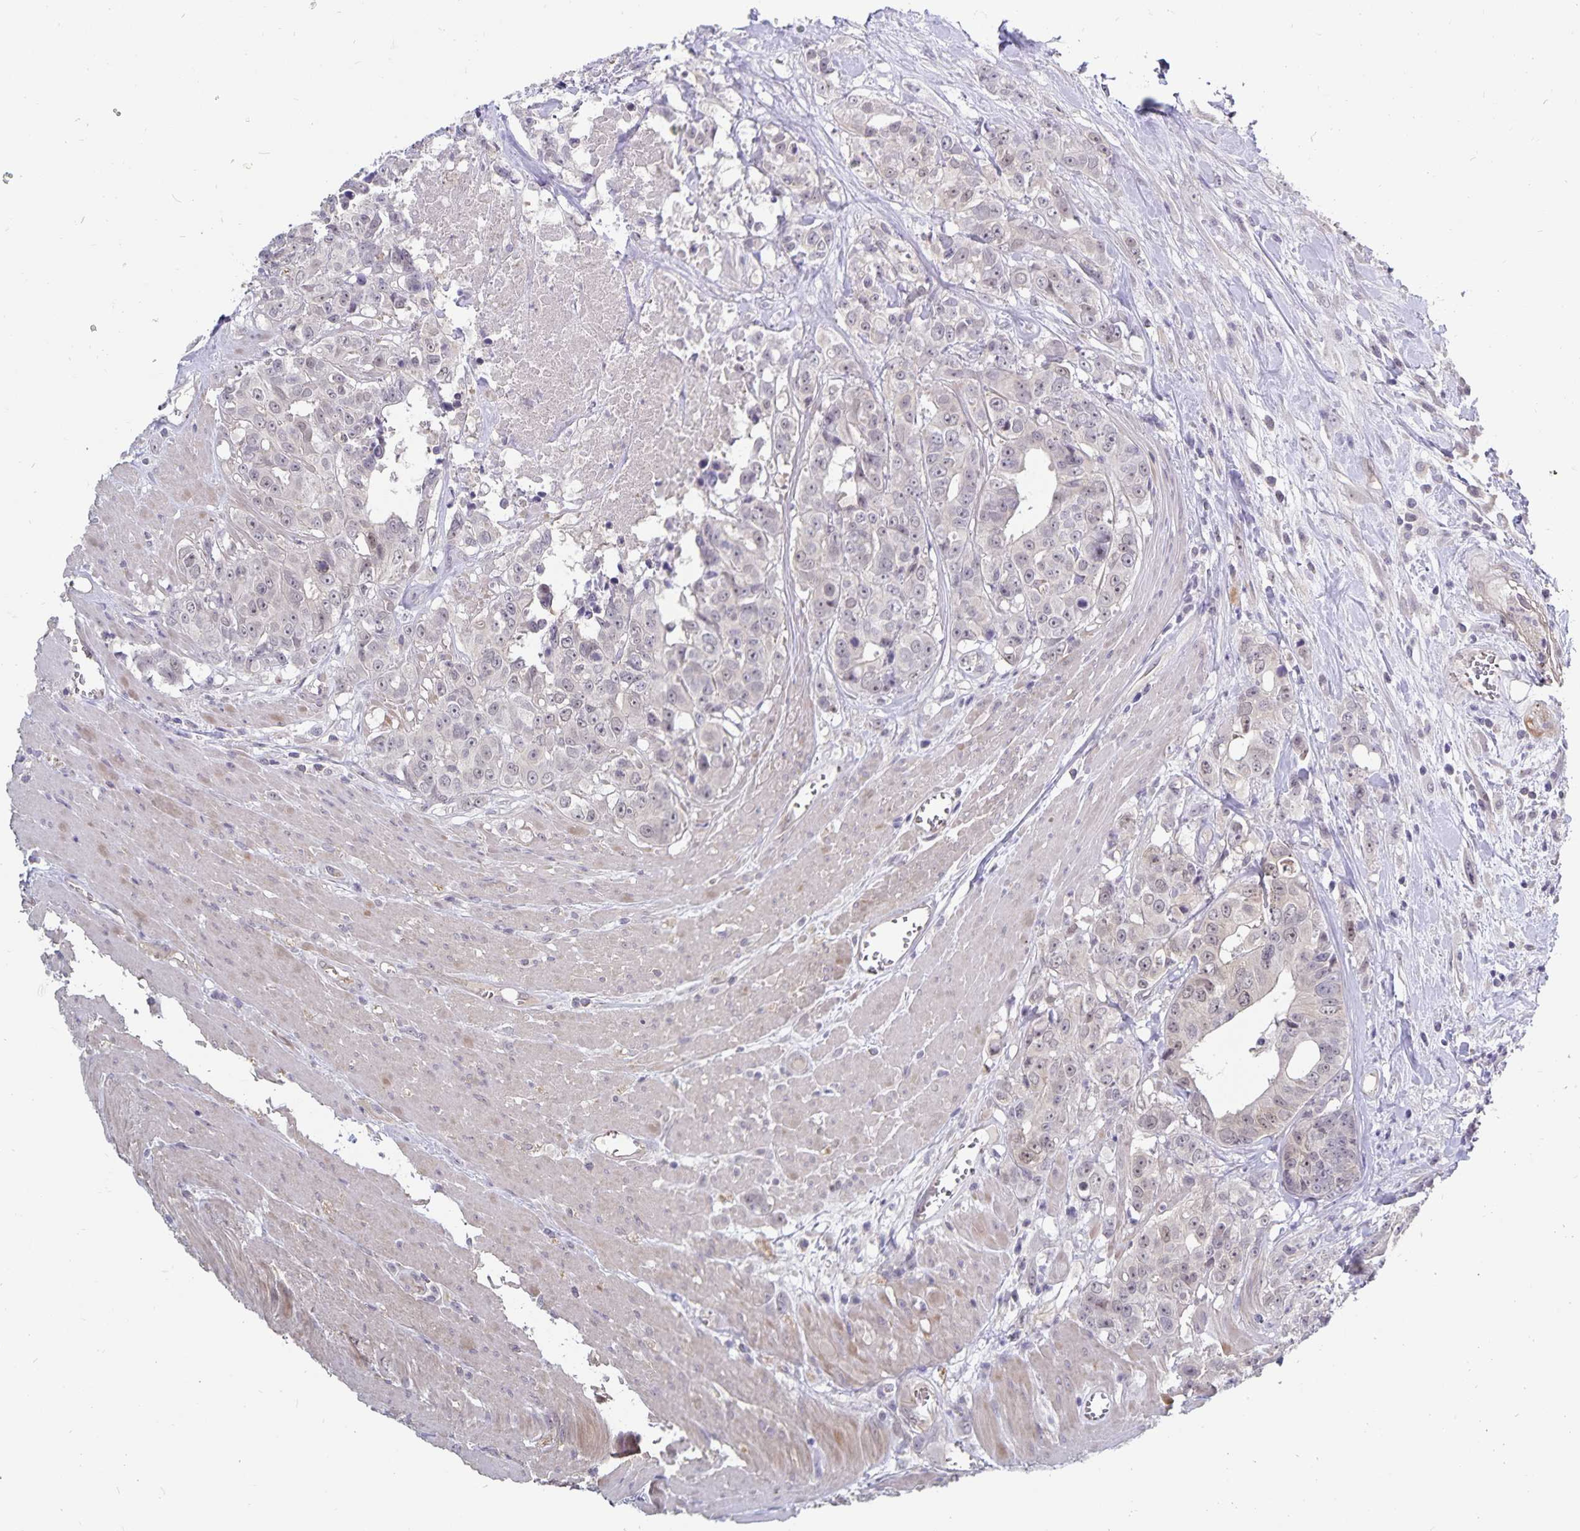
{"staining": {"intensity": "negative", "quantity": "none", "location": "none"}, "tissue": "colorectal cancer", "cell_type": "Tumor cells", "image_type": "cancer", "snomed": [{"axis": "morphology", "description": "Adenocarcinoma, NOS"}, {"axis": "topography", "description": "Rectum"}], "caption": "This is an immunohistochemistry photomicrograph of human colorectal adenocarcinoma. There is no staining in tumor cells.", "gene": "CDKN2B", "patient": {"sex": "female", "age": 62}}